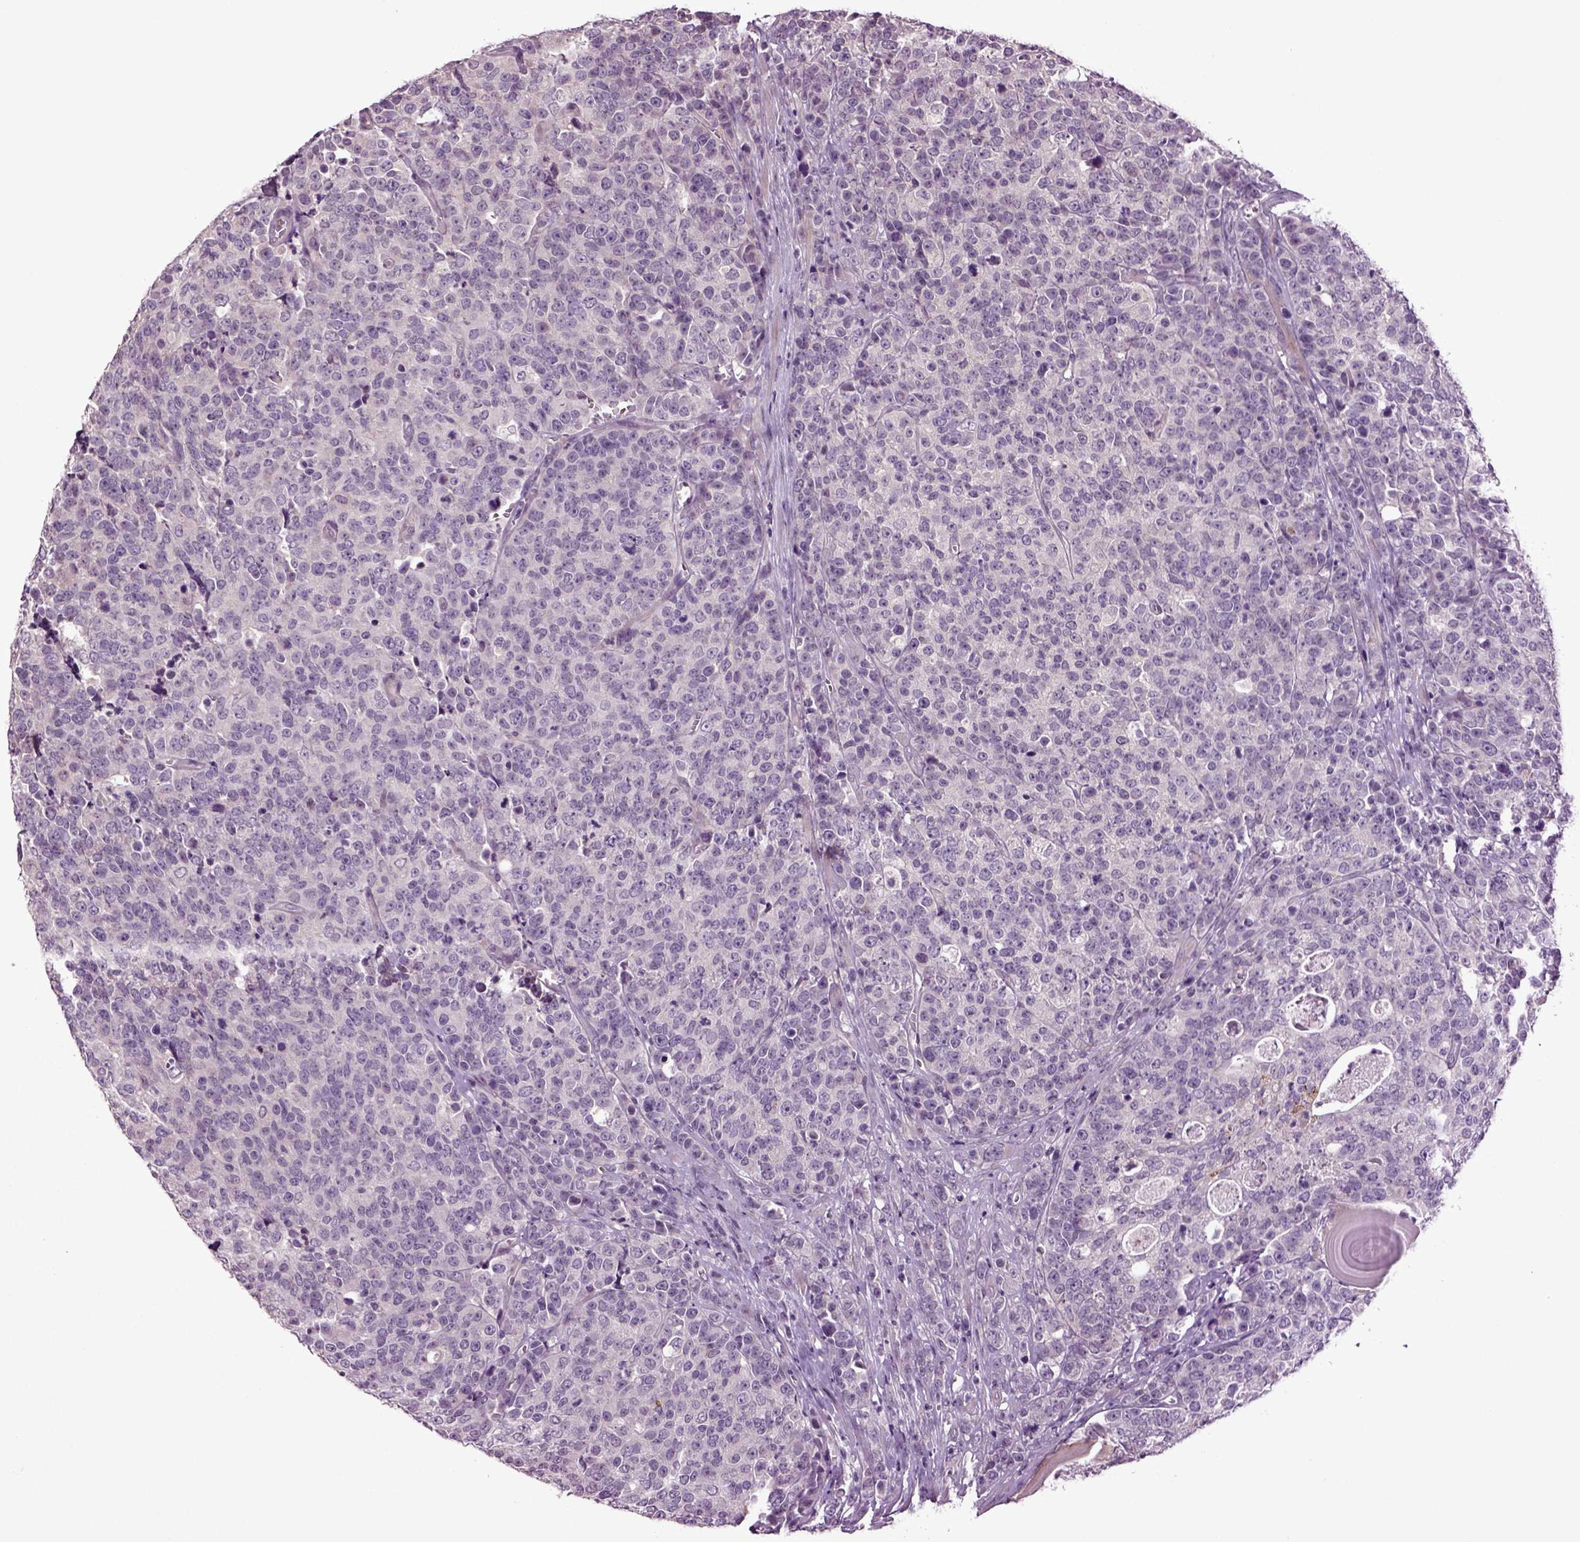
{"staining": {"intensity": "negative", "quantity": "none", "location": "none"}, "tissue": "prostate cancer", "cell_type": "Tumor cells", "image_type": "cancer", "snomed": [{"axis": "morphology", "description": "Adenocarcinoma, NOS"}, {"axis": "topography", "description": "Prostate"}], "caption": "Tumor cells are negative for protein expression in human adenocarcinoma (prostate).", "gene": "SLC17A6", "patient": {"sex": "male", "age": 67}}